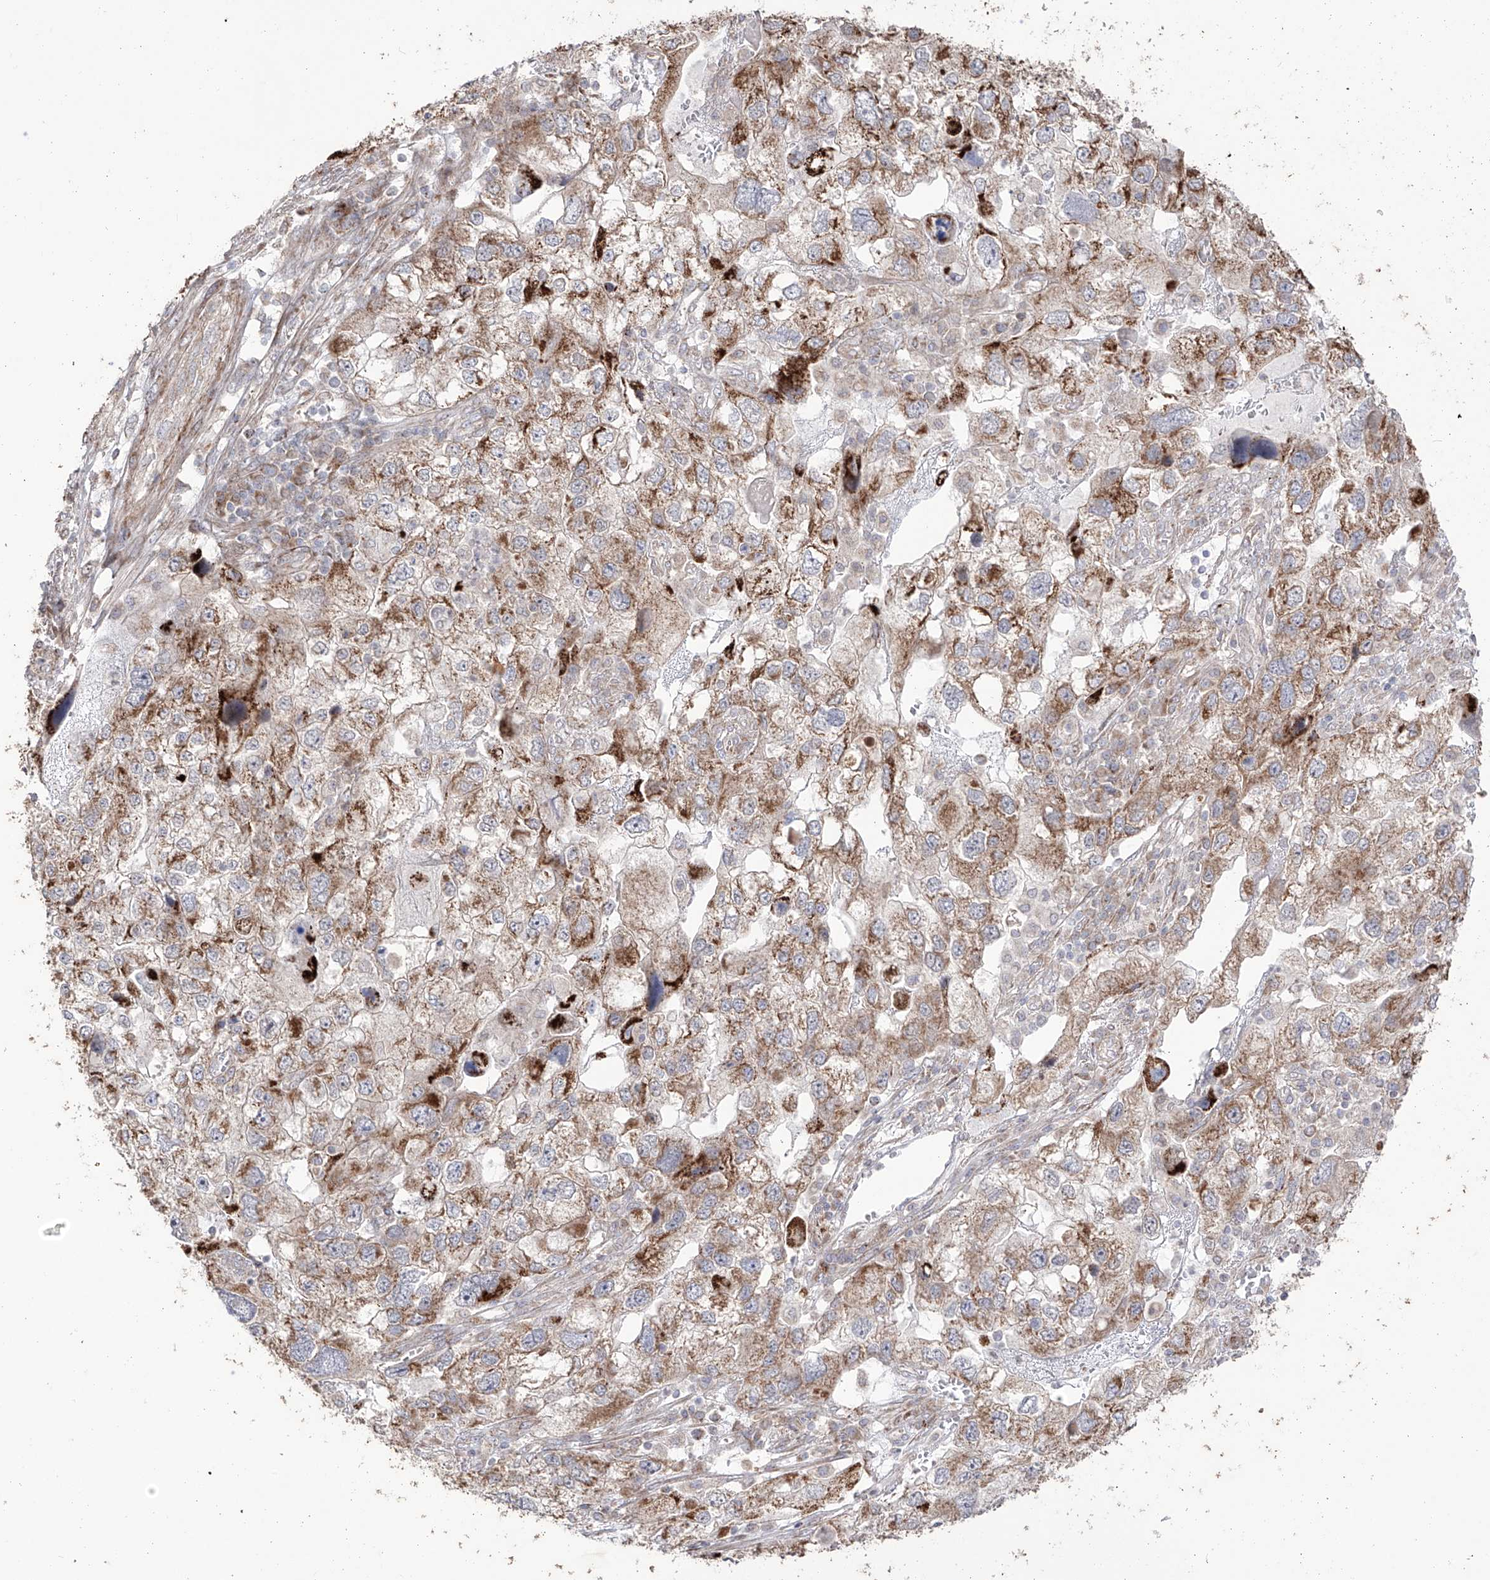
{"staining": {"intensity": "moderate", "quantity": ">75%", "location": "cytoplasmic/membranous"}, "tissue": "endometrial cancer", "cell_type": "Tumor cells", "image_type": "cancer", "snomed": [{"axis": "morphology", "description": "Adenocarcinoma, NOS"}, {"axis": "topography", "description": "Endometrium"}], "caption": "DAB (3,3'-diaminobenzidine) immunohistochemical staining of human adenocarcinoma (endometrial) shows moderate cytoplasmic/membranous protein staining in approximately >75% of tumor cells.", "gene": "YKT6", "patient": {"sex": "female", "age": 49}}